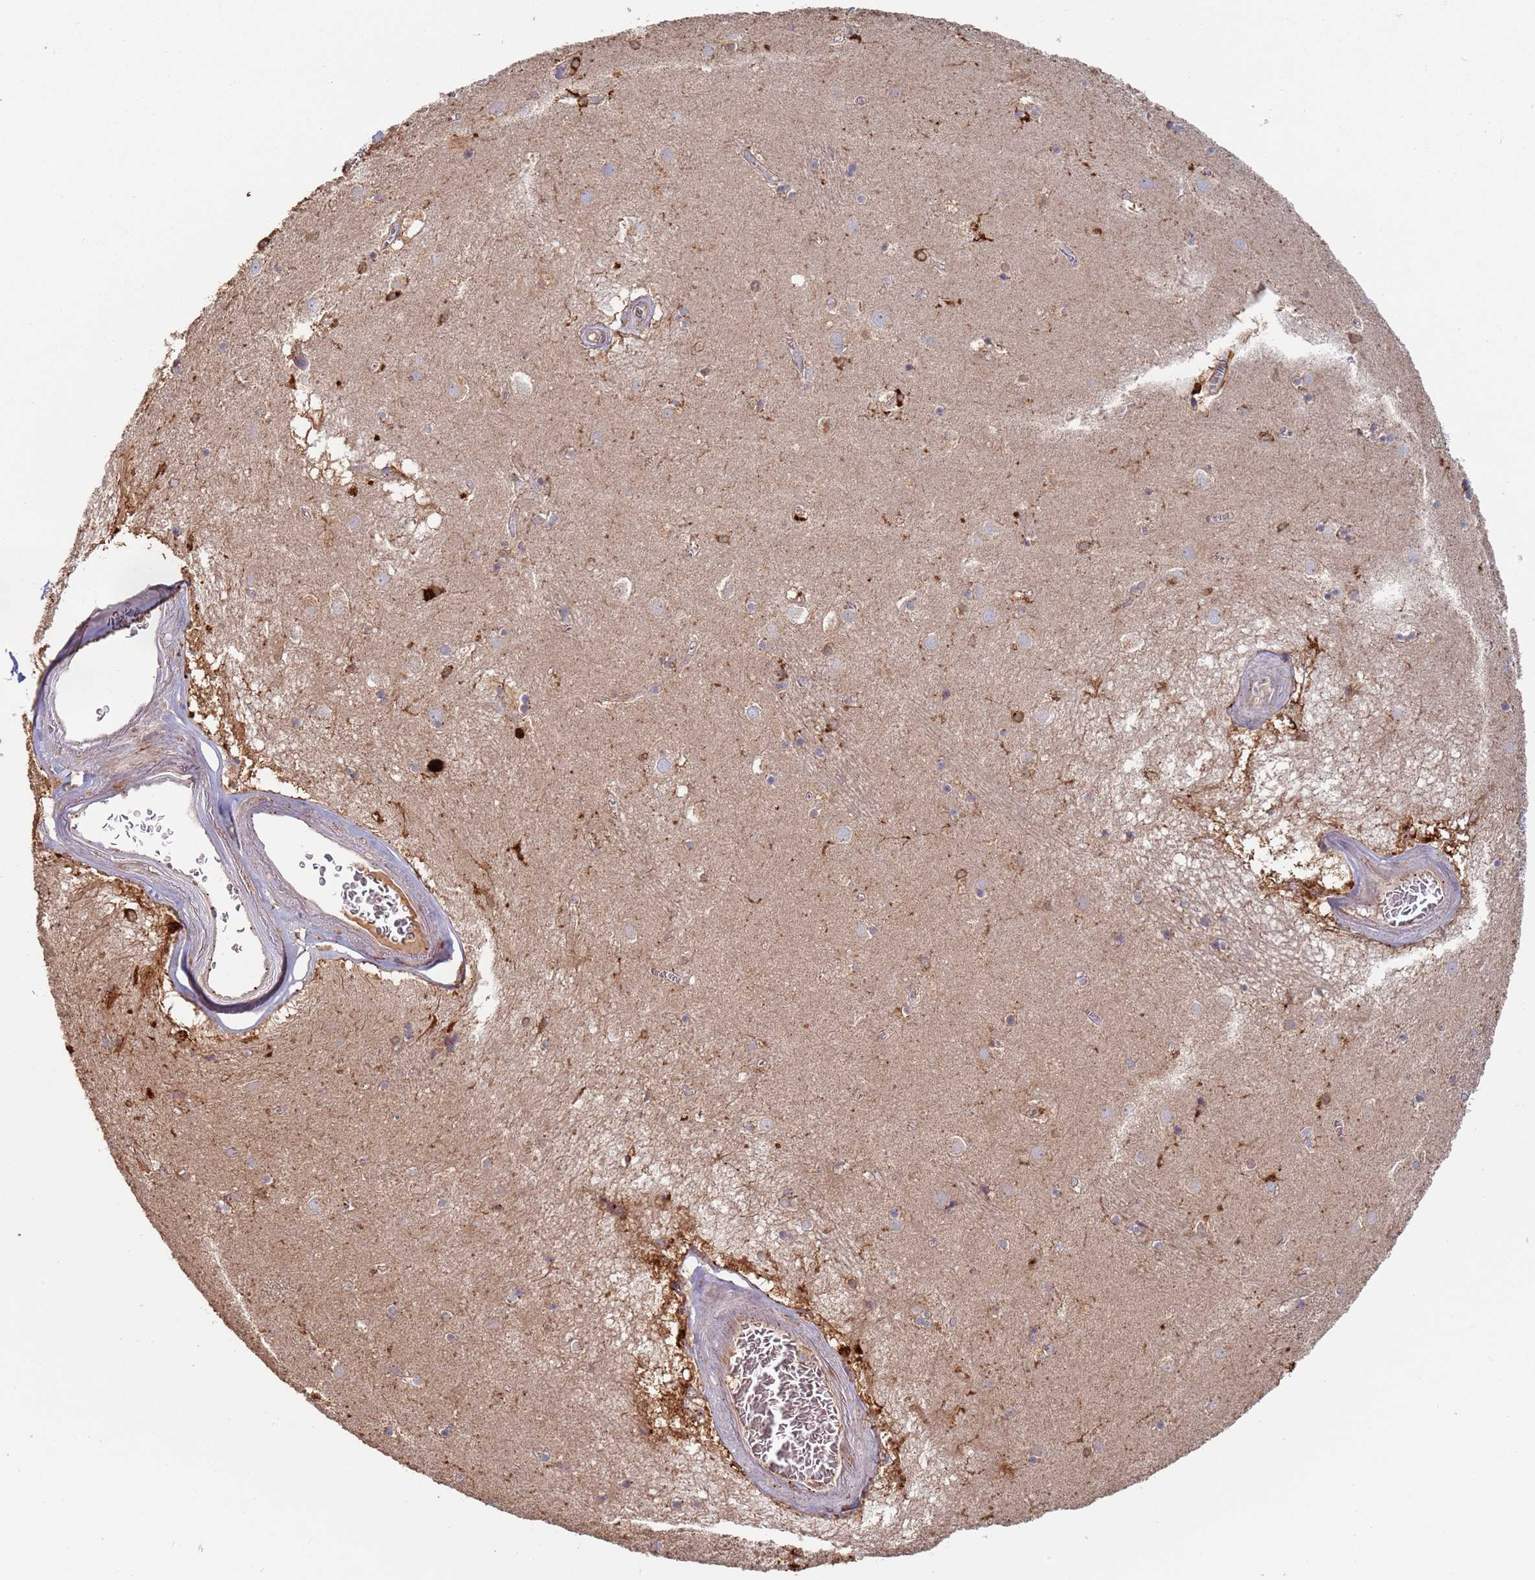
{"staining": {"intensity": "negative", "quantity": "none", "location": "none"}, "tissue": "caudate", "cell_type": "Glial cells", "image_type": "normal", "snomed": [{"axis": "morphology", "description": "Normal tissue, NOS"}, {"axis": "topography", "description": "Lateral ventricle wall"}], "caption": "Immunohistochemical staining of normal caudate exhibits no significant expression in glial cells.", "gene": "MALRD1", "patient": {"sex": "male", "age": 70}}